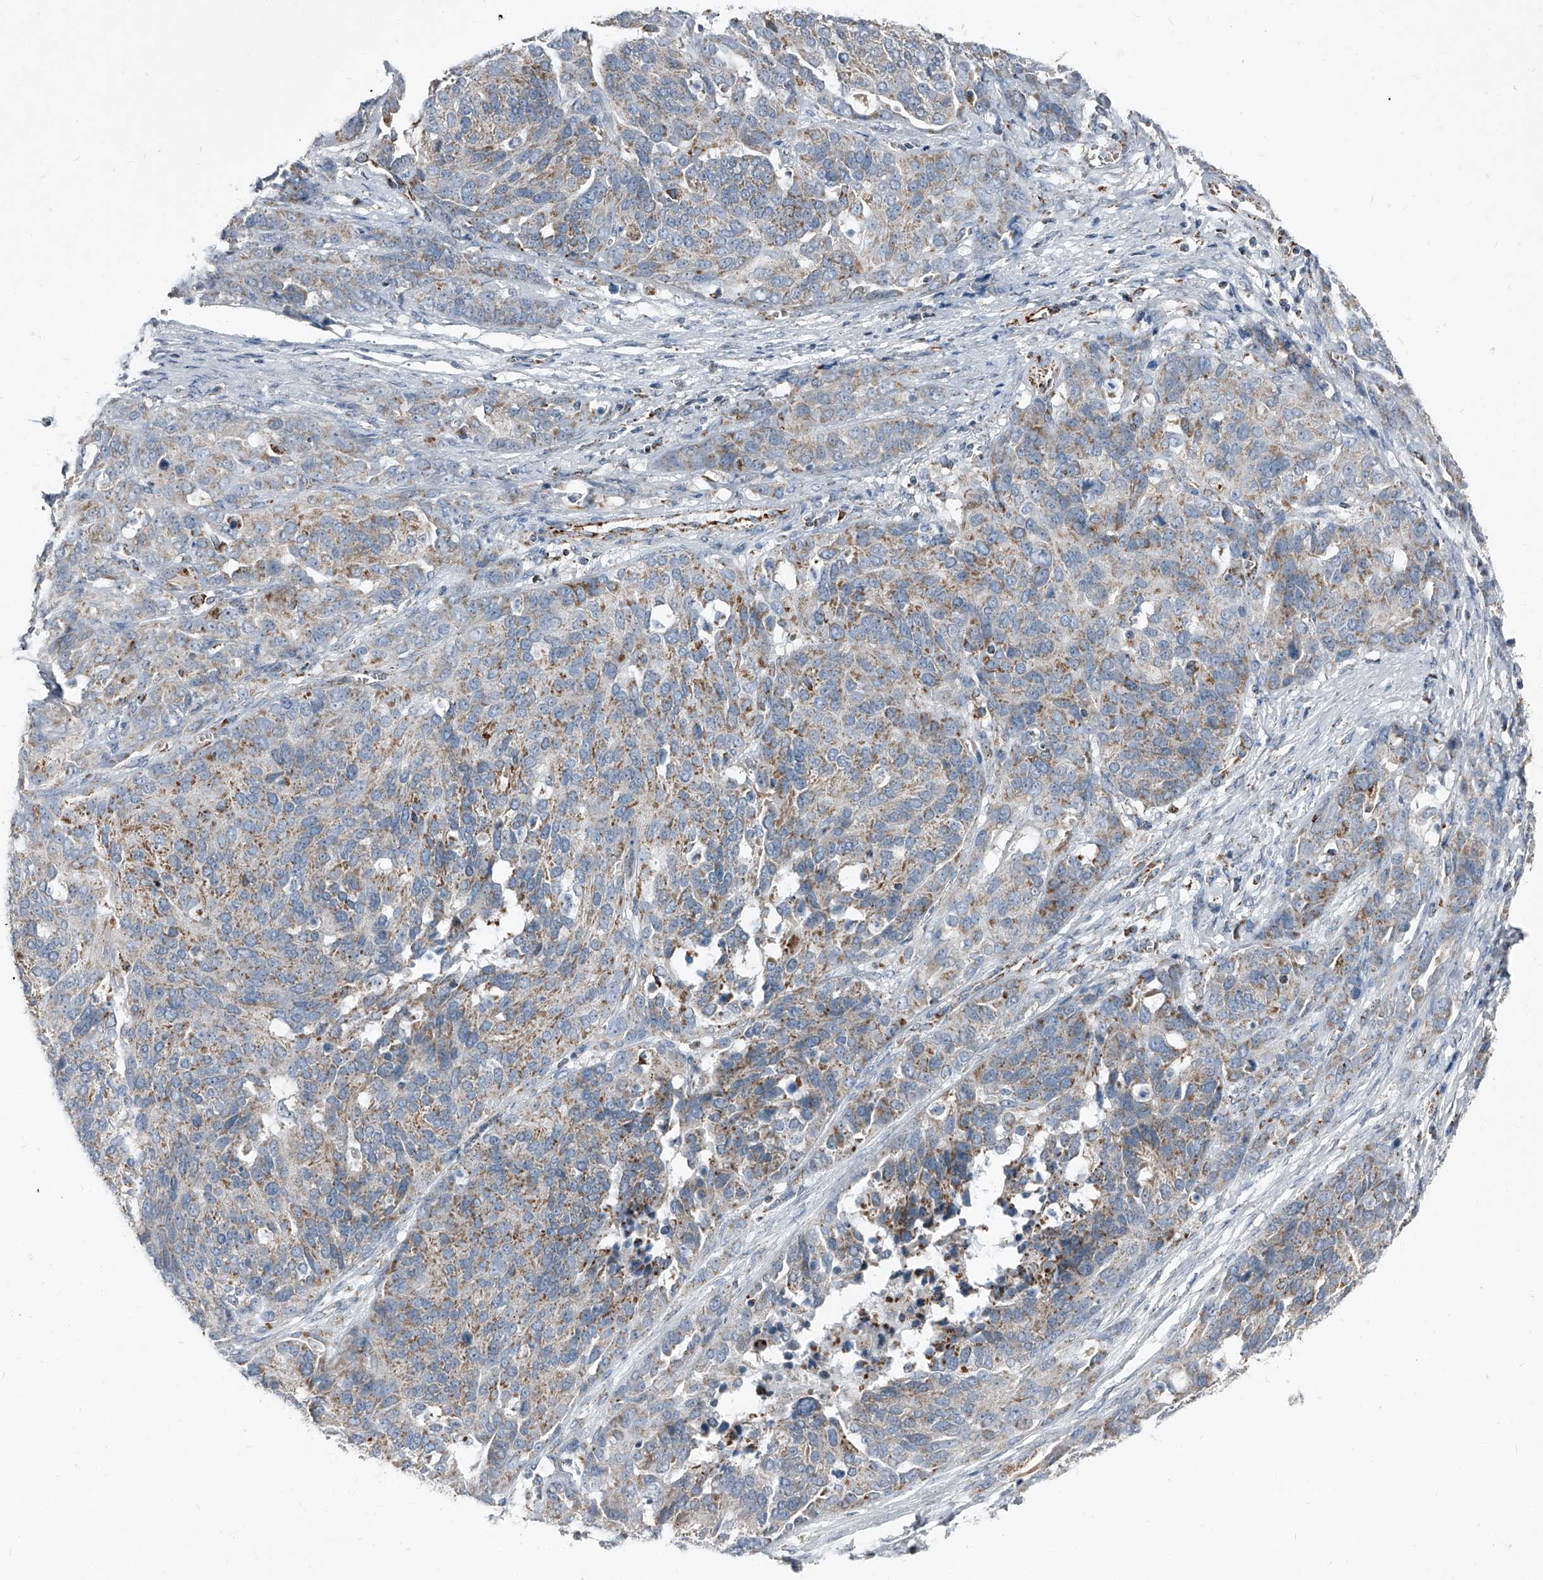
{"staining": {"intensity": "weak", "quantity": ">75%", "location": "cytoplasmic/membranous"}, "tissue": "ovarian cancer", "cell_type": "Tumor cells", "image_type": "cancer", "snomed": [{"axis": "morphology", "description": "Cystadenocarcinoma, serous, NOS"}, {"axis": "topography", "description": "Ovary"}], "caption": "Ovarian cancer stained with a protein marker shows weak staining in tumor cells.", "gene": "CHRNA7", "patient": {"sex": "female", "age": 44}}